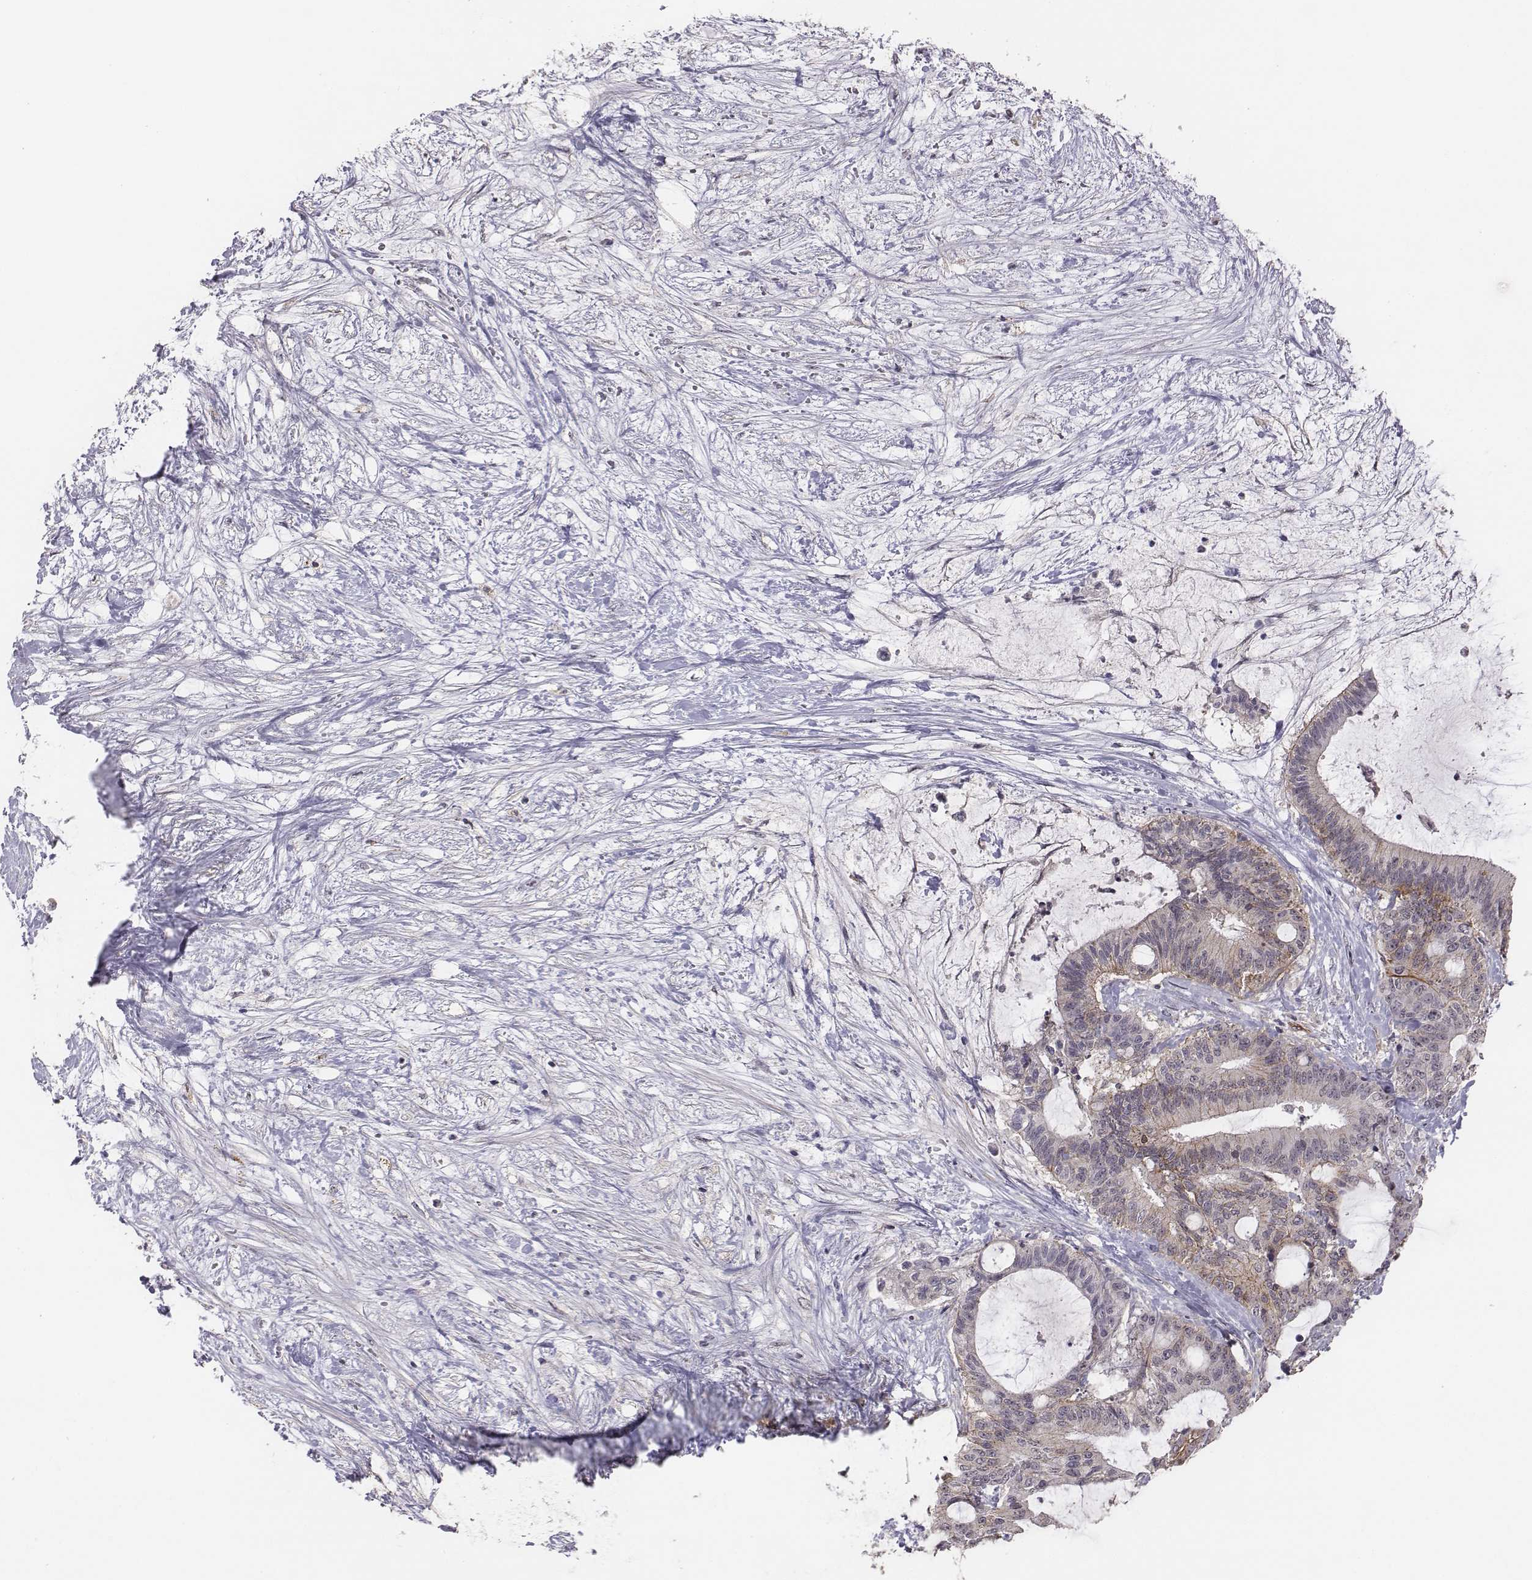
{"staining": {"intensity": "negative", "quantity": "none", "location": "none"}, "tissue": "liver cancer", "cell_type": "Tumor cells", "image_type": "cancer", "snomed": [{"axis": "morphology", "description": "Cholangiocarcinoma"}, {"axis": "topography", "description": "Liver"}], "caption": "Cholangiocarcinoma (liver) stained for a protein using IHC reveals no expression tumor cells.", "gene": "PTPRG", "patient": {"sex": "female", "age": 73}}